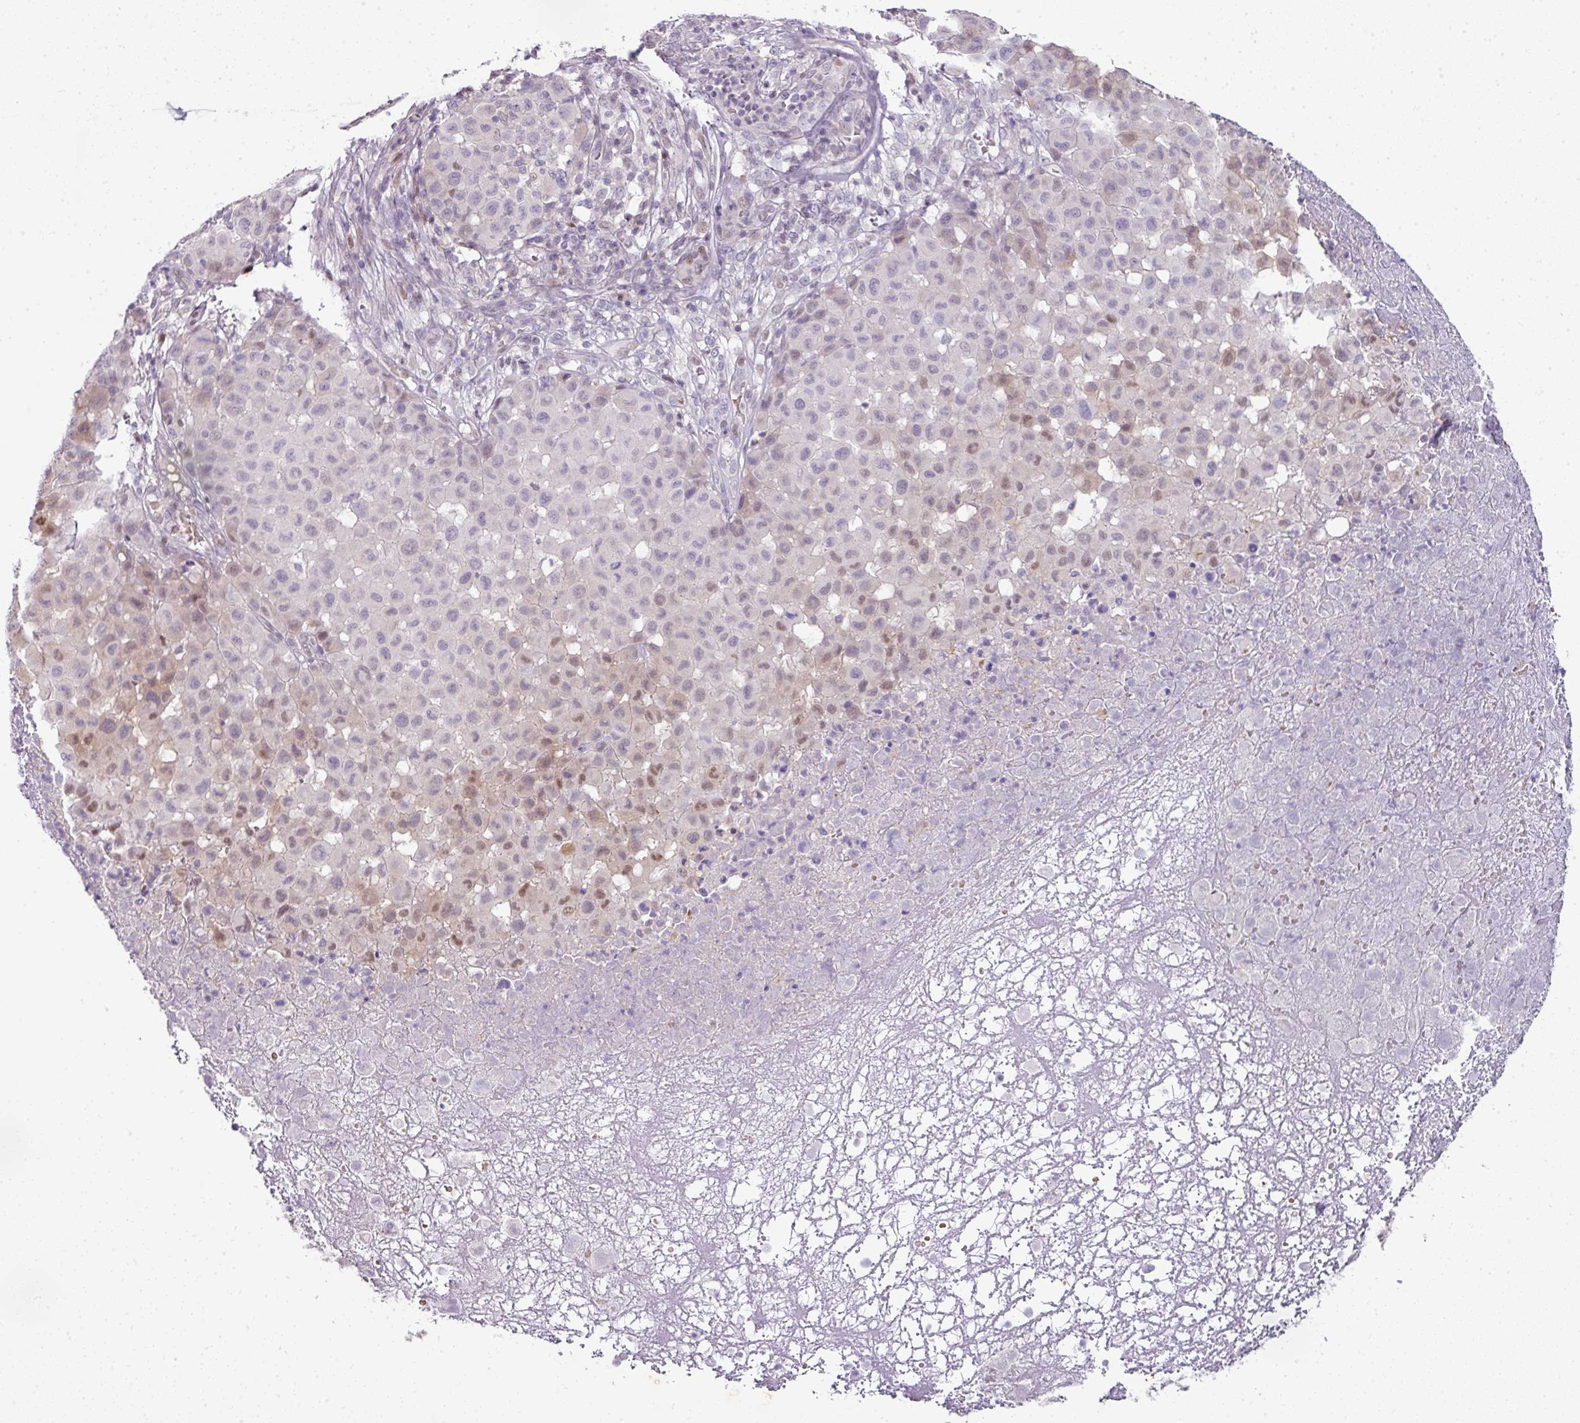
{"staining": {"intensity": "weak", "quantity": "<25%", "location": "nuclear"}, "tissue": "melanoma", "cell_type": "Tumor cells", "image_type": "cancer", "snomed": [{"axis": "morphology", "description": "Malignant melanoma, NOS"}, {"axis": "topography", "description": "Skin"}], "caption": "Protein analysis of melanoma reveals no significant expression in tumor cells.", "gene": "ANKRD18A", "patient": {"sex": "male", "age": 73}}